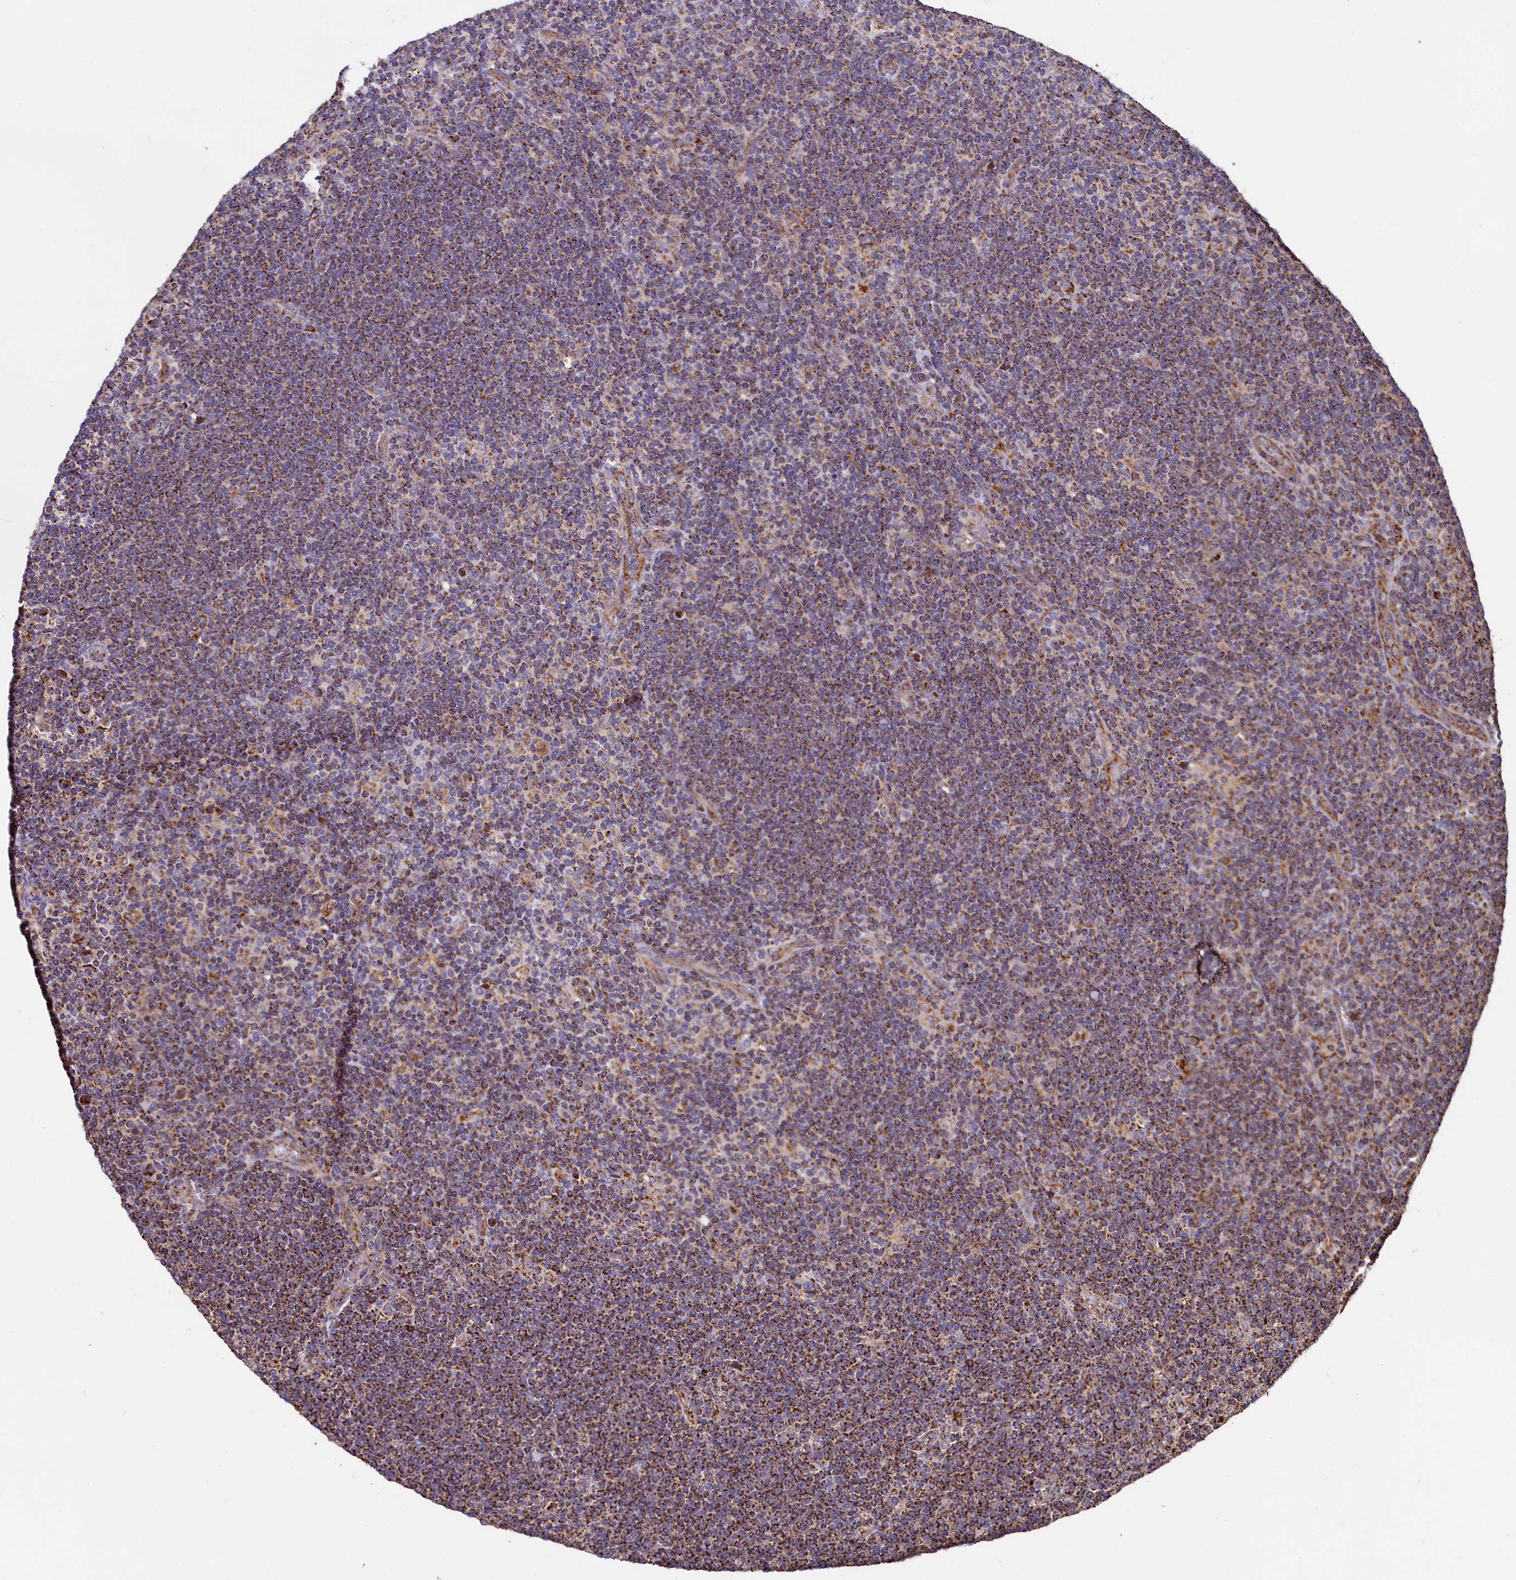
{"staining": {"intensity": "moderate", "quantity": "25%-75%", "location": "cytoplasmic/membranous"}, "tissue": "lymphoma", "cell_type": "Tumor cells", "image_type": "cancer", "snomed": [{"axis": "morphology", "description": "Hodgkin's disease, NOS"}, {"axis": "topography", "description": "Lymph node"}], "caption": "The image shows staining of lymphoma, revealing moderate cytoplasmic/membranous protein staining (brown color) within tumor cells. The protein is stained brown, and the nuclei are stained in blue (DAB IHC with brightfield microscopy, high magnification).", "gene": "STARD5", "patient": {"sex": "female", "age": 57}}